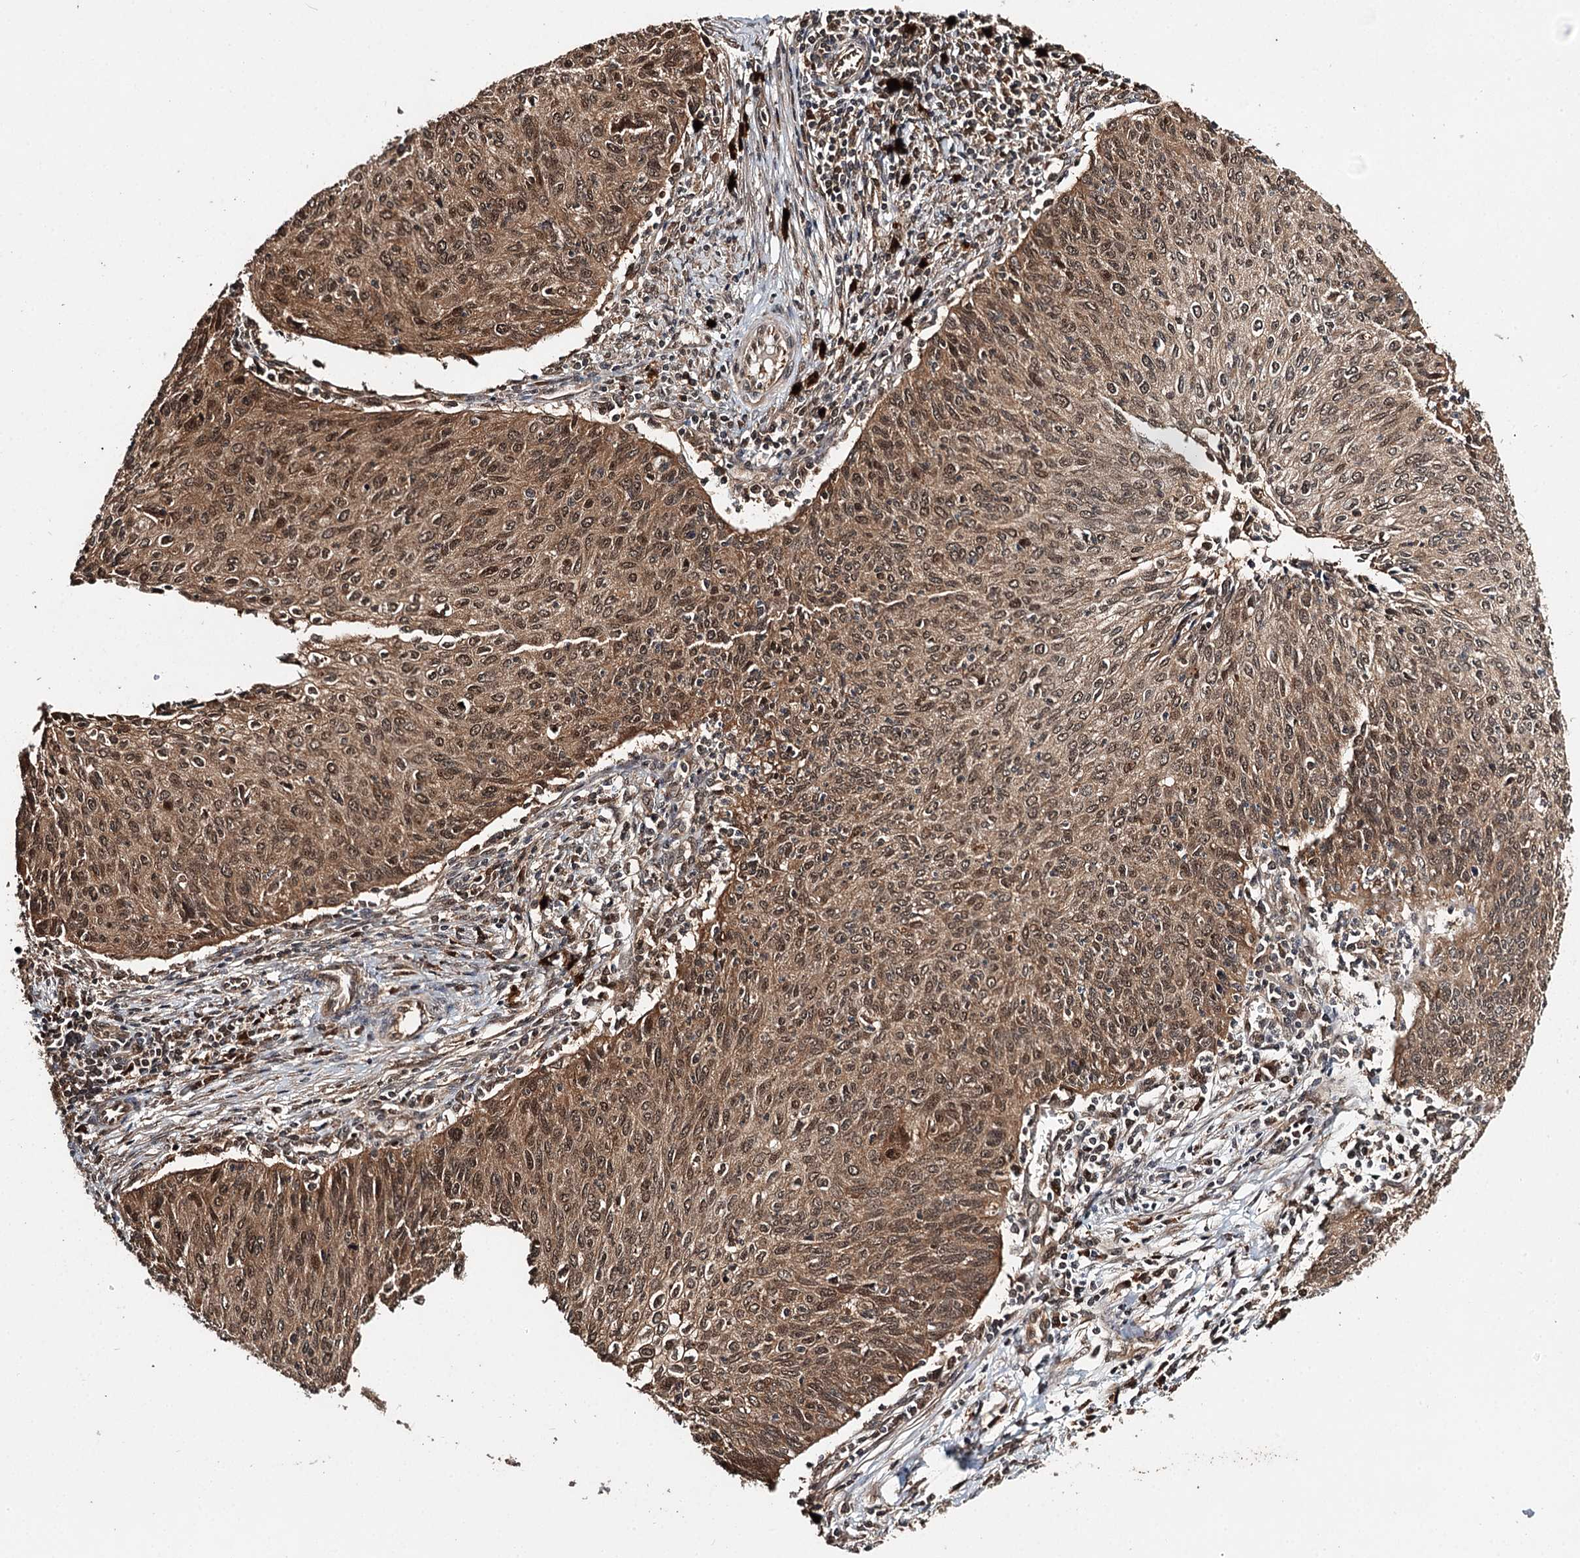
{"staining": {"intensity": "moderate", "quantity": ">75%", "location": "cytoplasmic/membranous,nuclear"}, "tissue": "cervical cancer", "cell_type": "Tumor cells", "image_type": "cancer", "snomed": [{"axis": "morphology", "description": "Squamous cell carcinoma, NOS"}, {"axis": "topography", "description": "Cervix"}], "caption": "Immunohistochemistry of human cervical squamous cell carcinoma shows medium levels of moderate cytoplasmic/membranous and nuclear expression in approximately >75% of tumor cells.", "gene": "N6AMT1", "patient": {"sex": "female", "age": 38}}